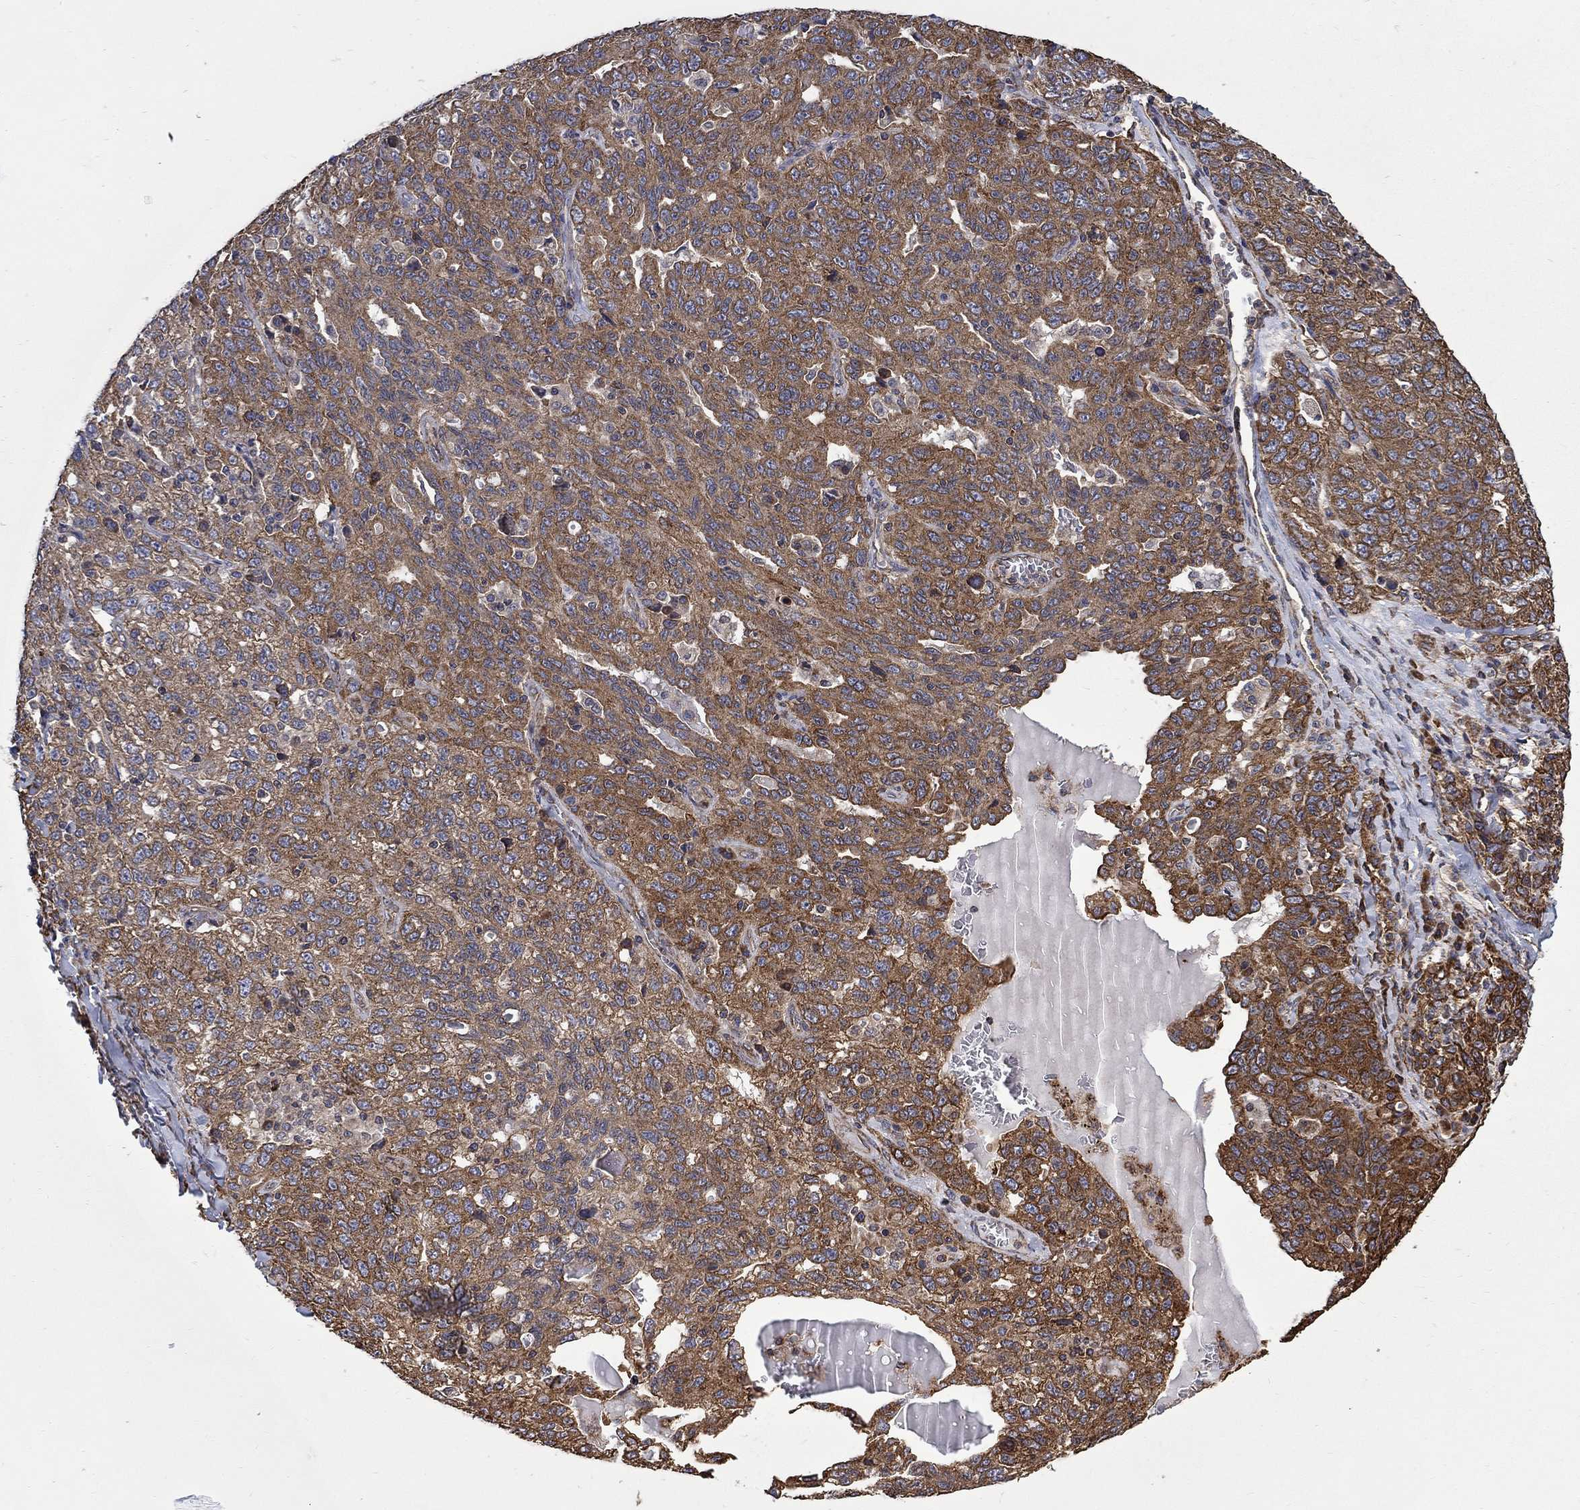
{"staining": {"intensity": "moderate", "quantity": ">75%", "location": "cytoplasmic/membranous"}, "tissue": "ovarian cancer", "cell_type": "Tumor cells", "image_type": "cancer", "snomed": [{"axis": "morphology", "description": "Cystadenocarcinoma, serous, NOS"}, {"axis": "topography", "description": "Ovary"}], "caption": "Immunohistochemistry image of neoplastic tissue: human serous cystadenocarcinoma (ovarian) stained using immunohistochemistry (IHC) reveals medium levels of moderate protein expression localized specifically in the cytoplasmic/membranous of tumor cells, appearing as a cytoplasmic/membranous brown color.", "gene": "CUTC", "patient": {"sex": "female", "age": 71}}